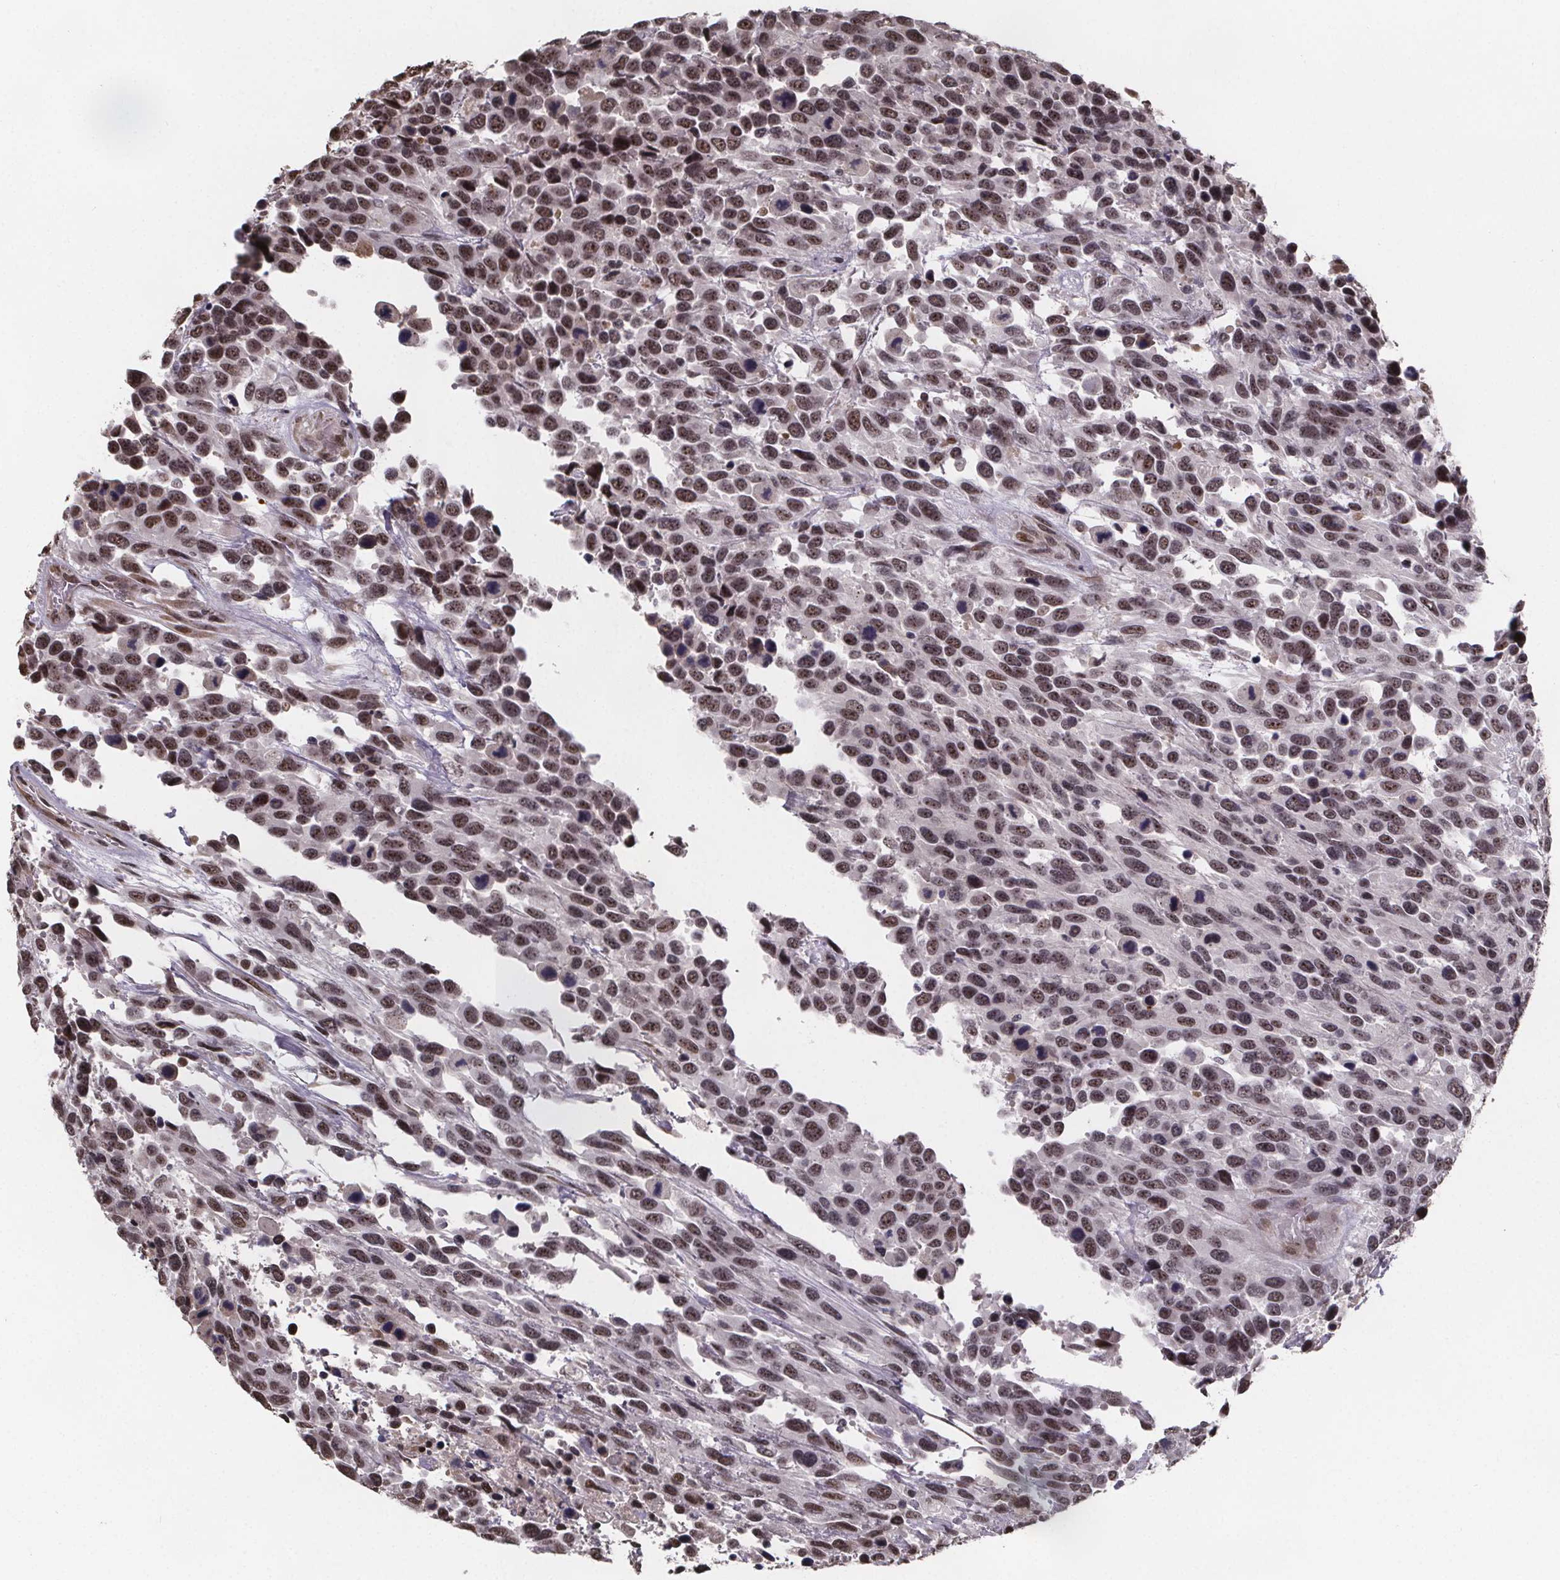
{"staining": {"intensity": "moderate", "quantity": ">75%", "location": "nuclear"}, "tissue": "urothelial cancer", "cell_type": "Tumor cells", "image_type": "cancer", "snomed": [{"axis": "morphology", "description": "Urothelial carcinoma, High grade"}, {"axis": "topography", "description": "Urinary bladder"}], "caption": "DAB (3,3'-diaminobenzidine) immunohistochemical staining of urothelial carcinoma (high-grade) displays moderate nuclear protein staining in approximately >75% of tumor cells. (DAB IHC, brown staining for protein, blue staining for nuclei).", "gene": "U2SURP", "patient": {"sex": "female", "age": 70}}